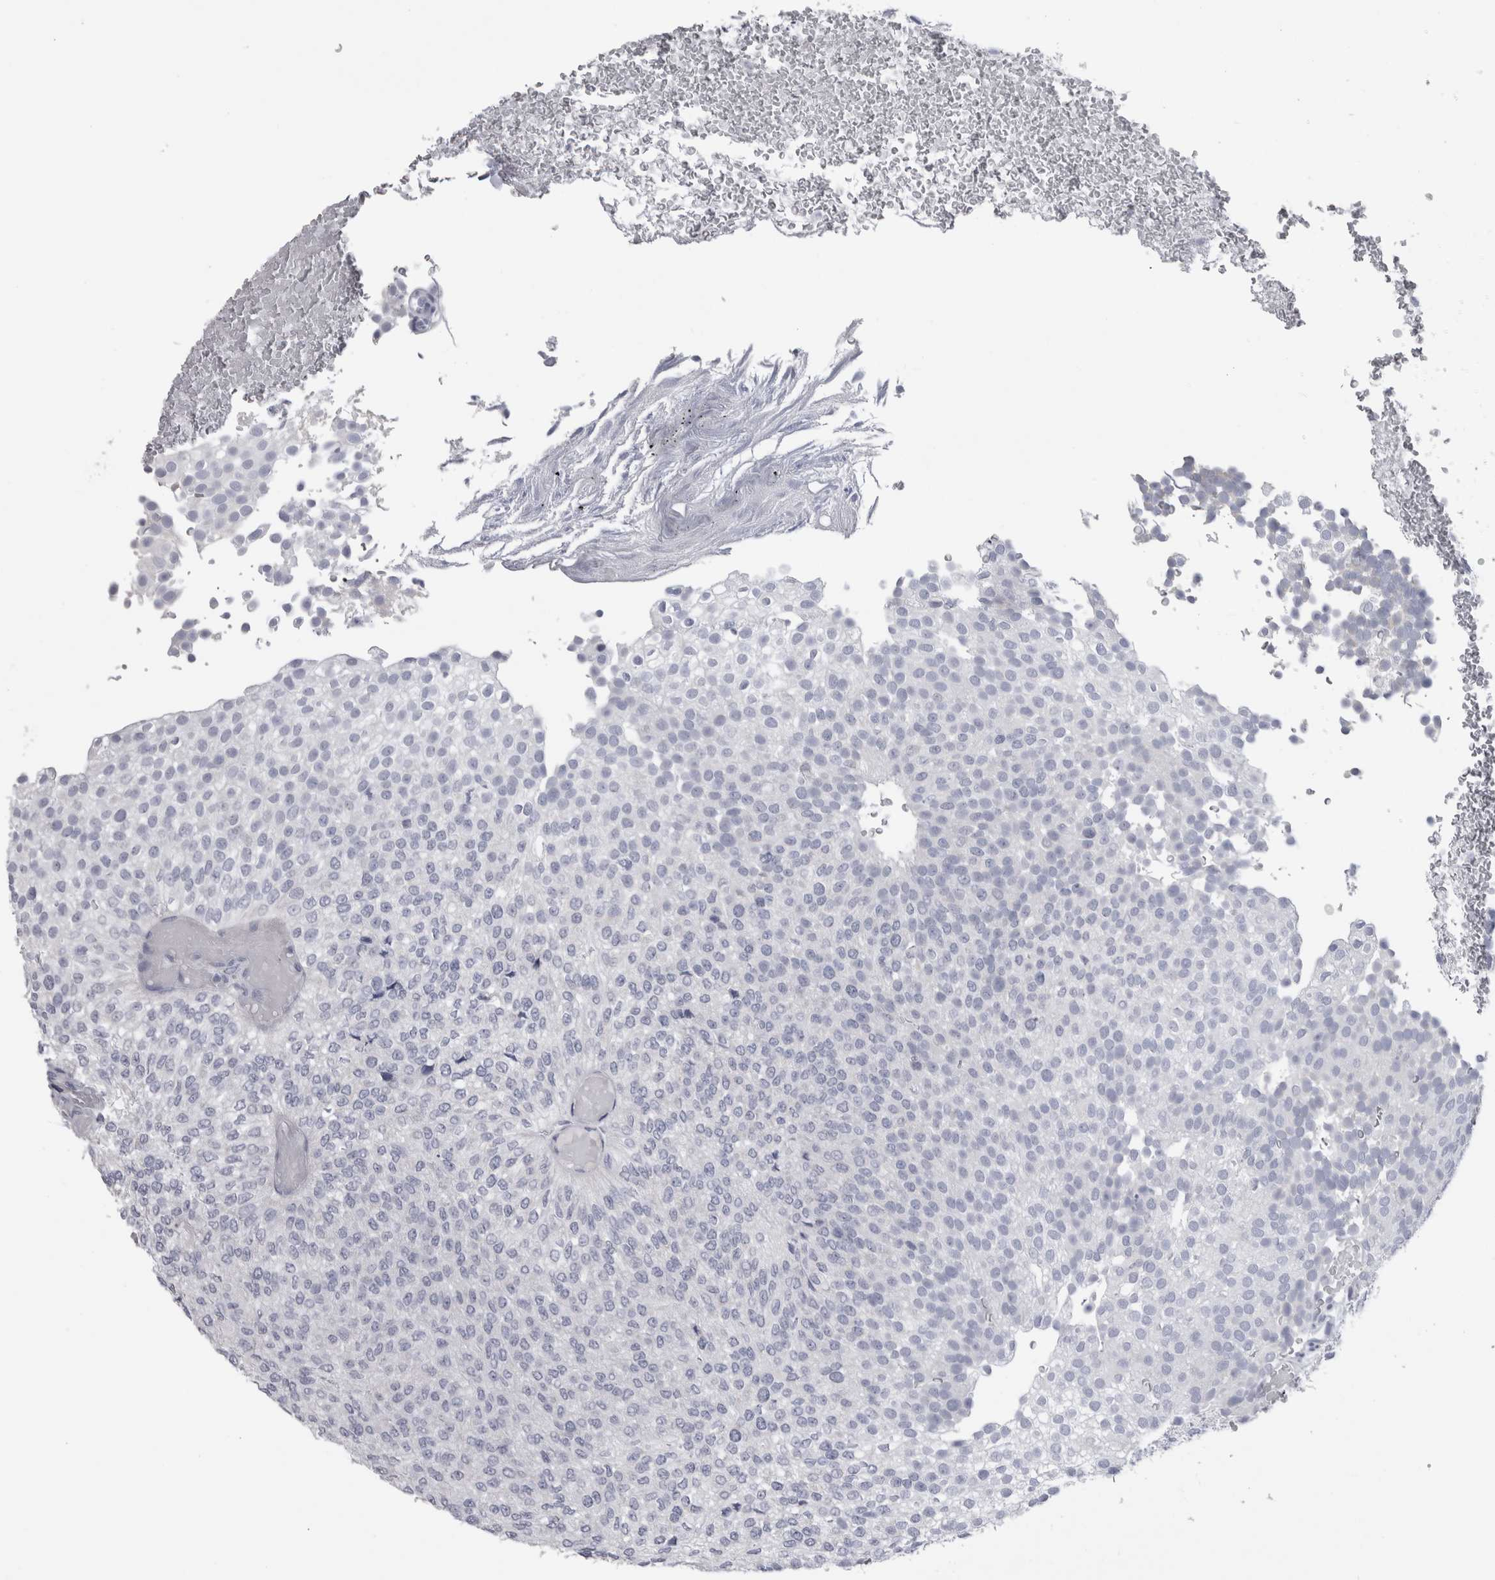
{"staining": {"intensity": "negative", "quantity": "none", "location": "none"}, "tissue": "urothelial cancer", "cell_type": "Tumor cells", "image_type": "cancer", "snomed": [{"axis": "morphology", "description": "Urothelial carcinoma, Low grade"}, {"axis": "topography", "description": "Urinary bladder"}], "caption": "Immunohistochemical staining of low-grade urothelial carcinoma exhibits no significant staining in tumor cells.", "gene": "MSMB", "patient": {"sex": "male", "age": 78}}